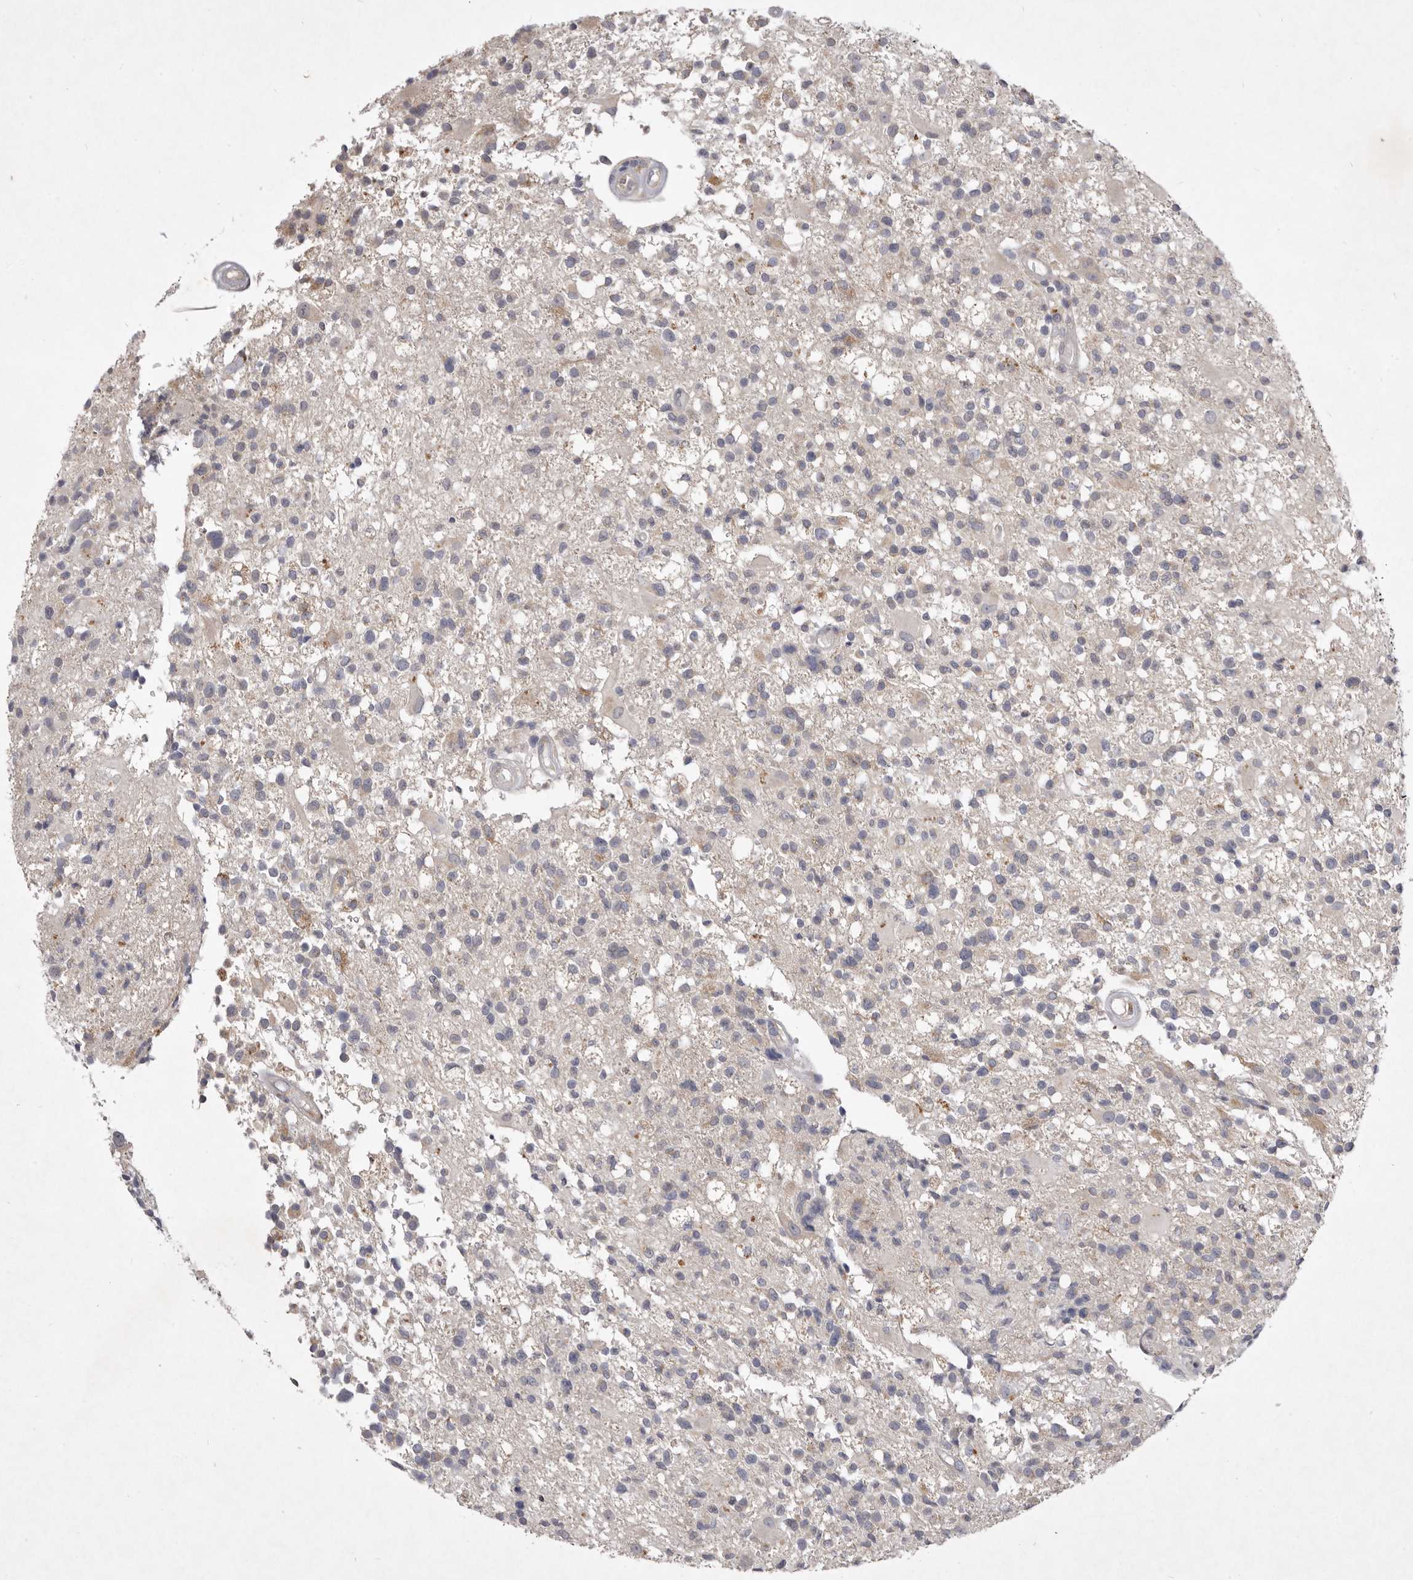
{"staining": {"intensity": "negative", "quantity": "none", "location": "none"}, "tissue": "glioma", "cell_type": "Tumor cells", "image_type": "cancer", "snomed": [{"axis": "morphology", "description": "Glioma, malignant, High grade"}, {"axis": "morphology", "description": "Glioblastoma, NOS"}, {"axis": "topography", "description": "Brain"}], "caption": "High power microscopy micrograph of an immunohistochemistry photomicrograph of glioma, revealing no significant expression in tumor cells.", "gene": "P2RX6", "patient": {"sex": "male", "age": 60}}